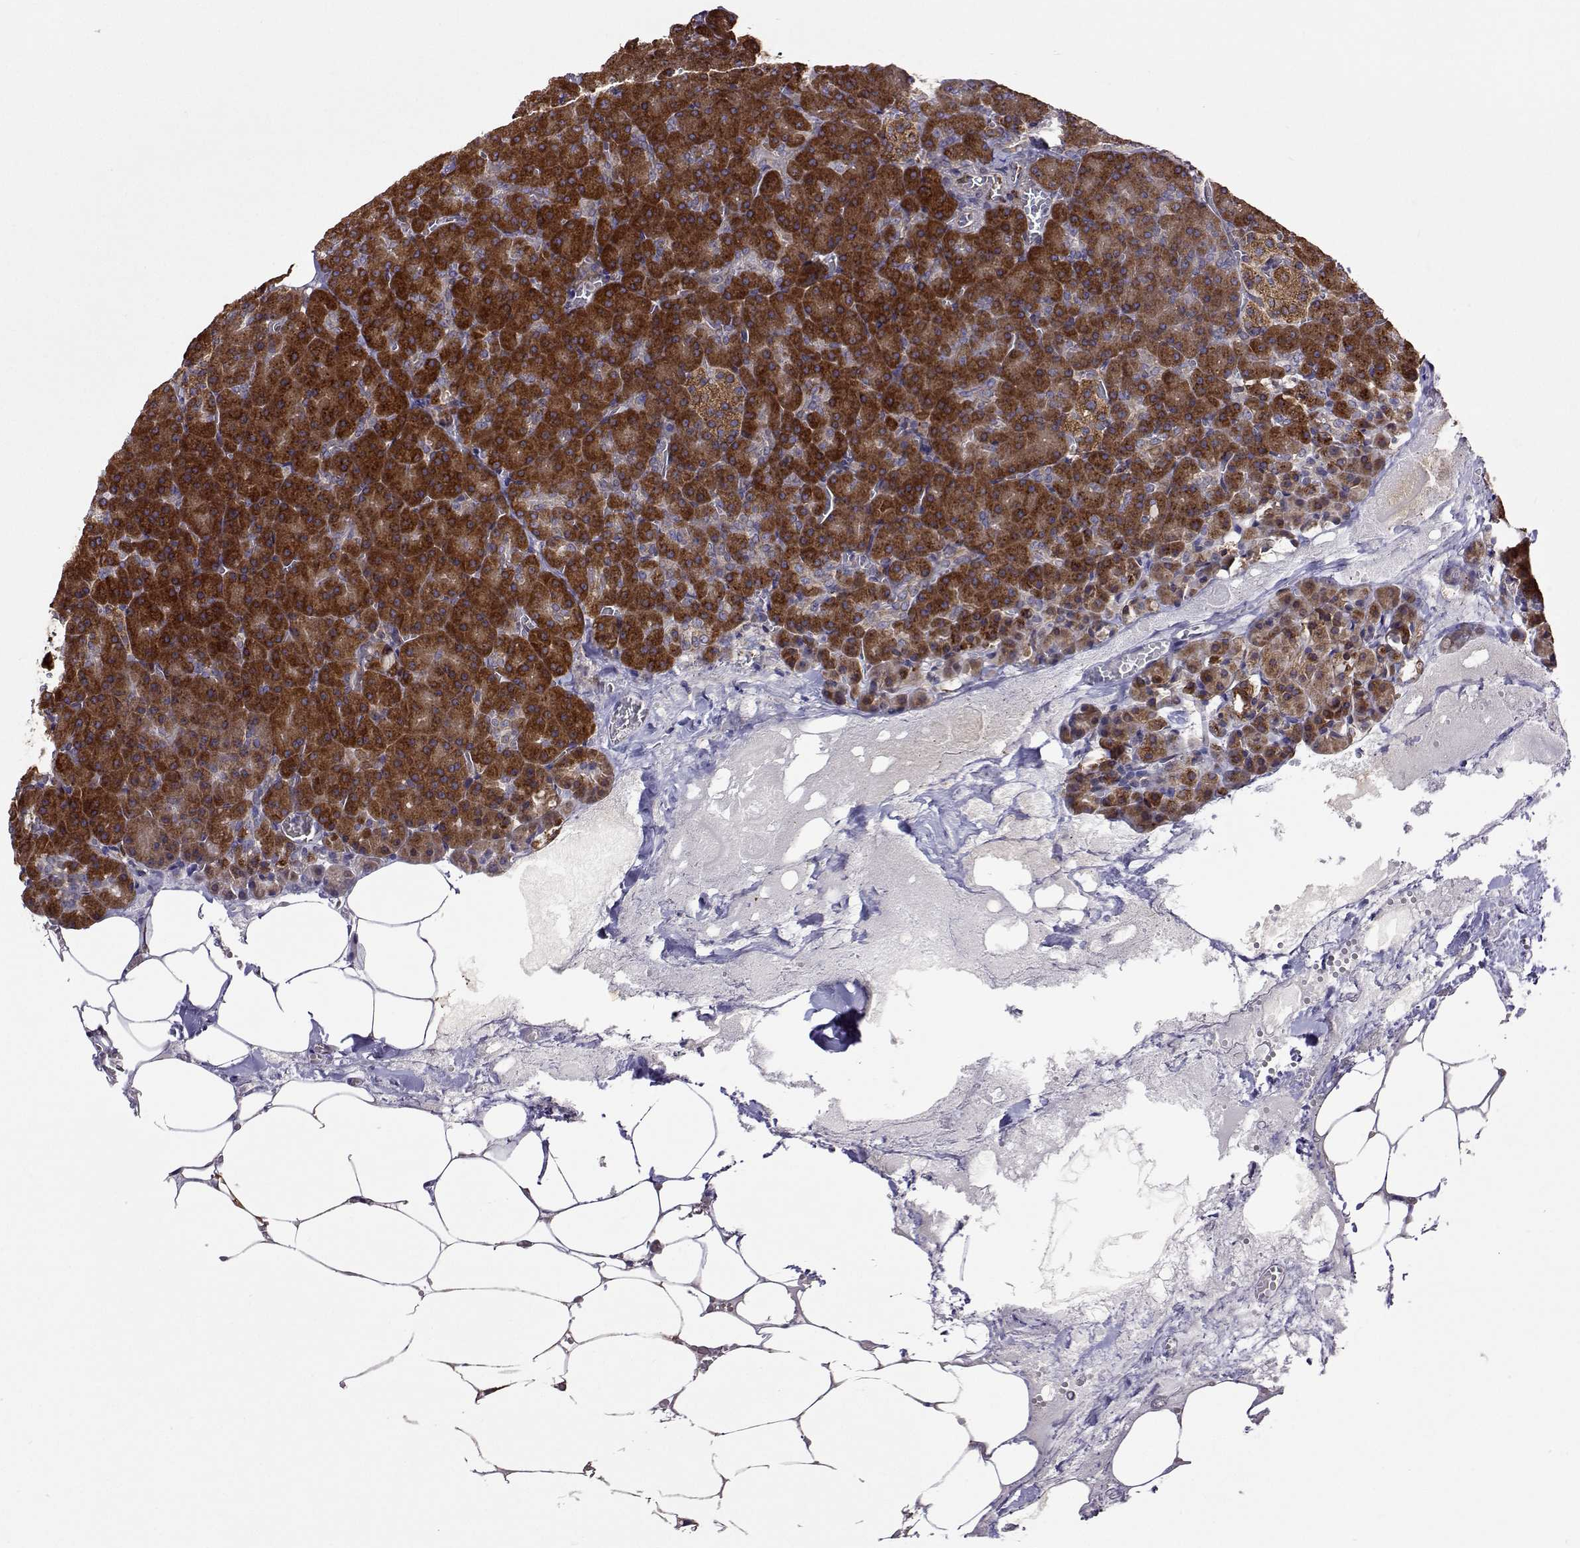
{"staining": {"intensity": "strong", "quantity": ">75%", "location": "cytoplasmic/membranous"}, "tissue": "pancreas", "cell_type": "Exocrine glandular cells", "image_type": "normal", "snomed": [{"axis": "morphology", "description": "Normal tissue, NOS"}, {"axis": "topography", "description": "Pancreas"}], "caption": "DAB (3,3'-diaminobenzidine) immunohistochemical staining of normal human pancreas displays strong cytoplasmic/membranous protein expression in about >75% of exocrine glandular cells. The staining is performed using DAB (3,3'-diaminobenzidine) brown chromogen to label protein expression. The nuclei are counter-stained blue using hematoxylin.", "gene": "PGRMC2", "patient": {"sex": "female", "age": 74}}